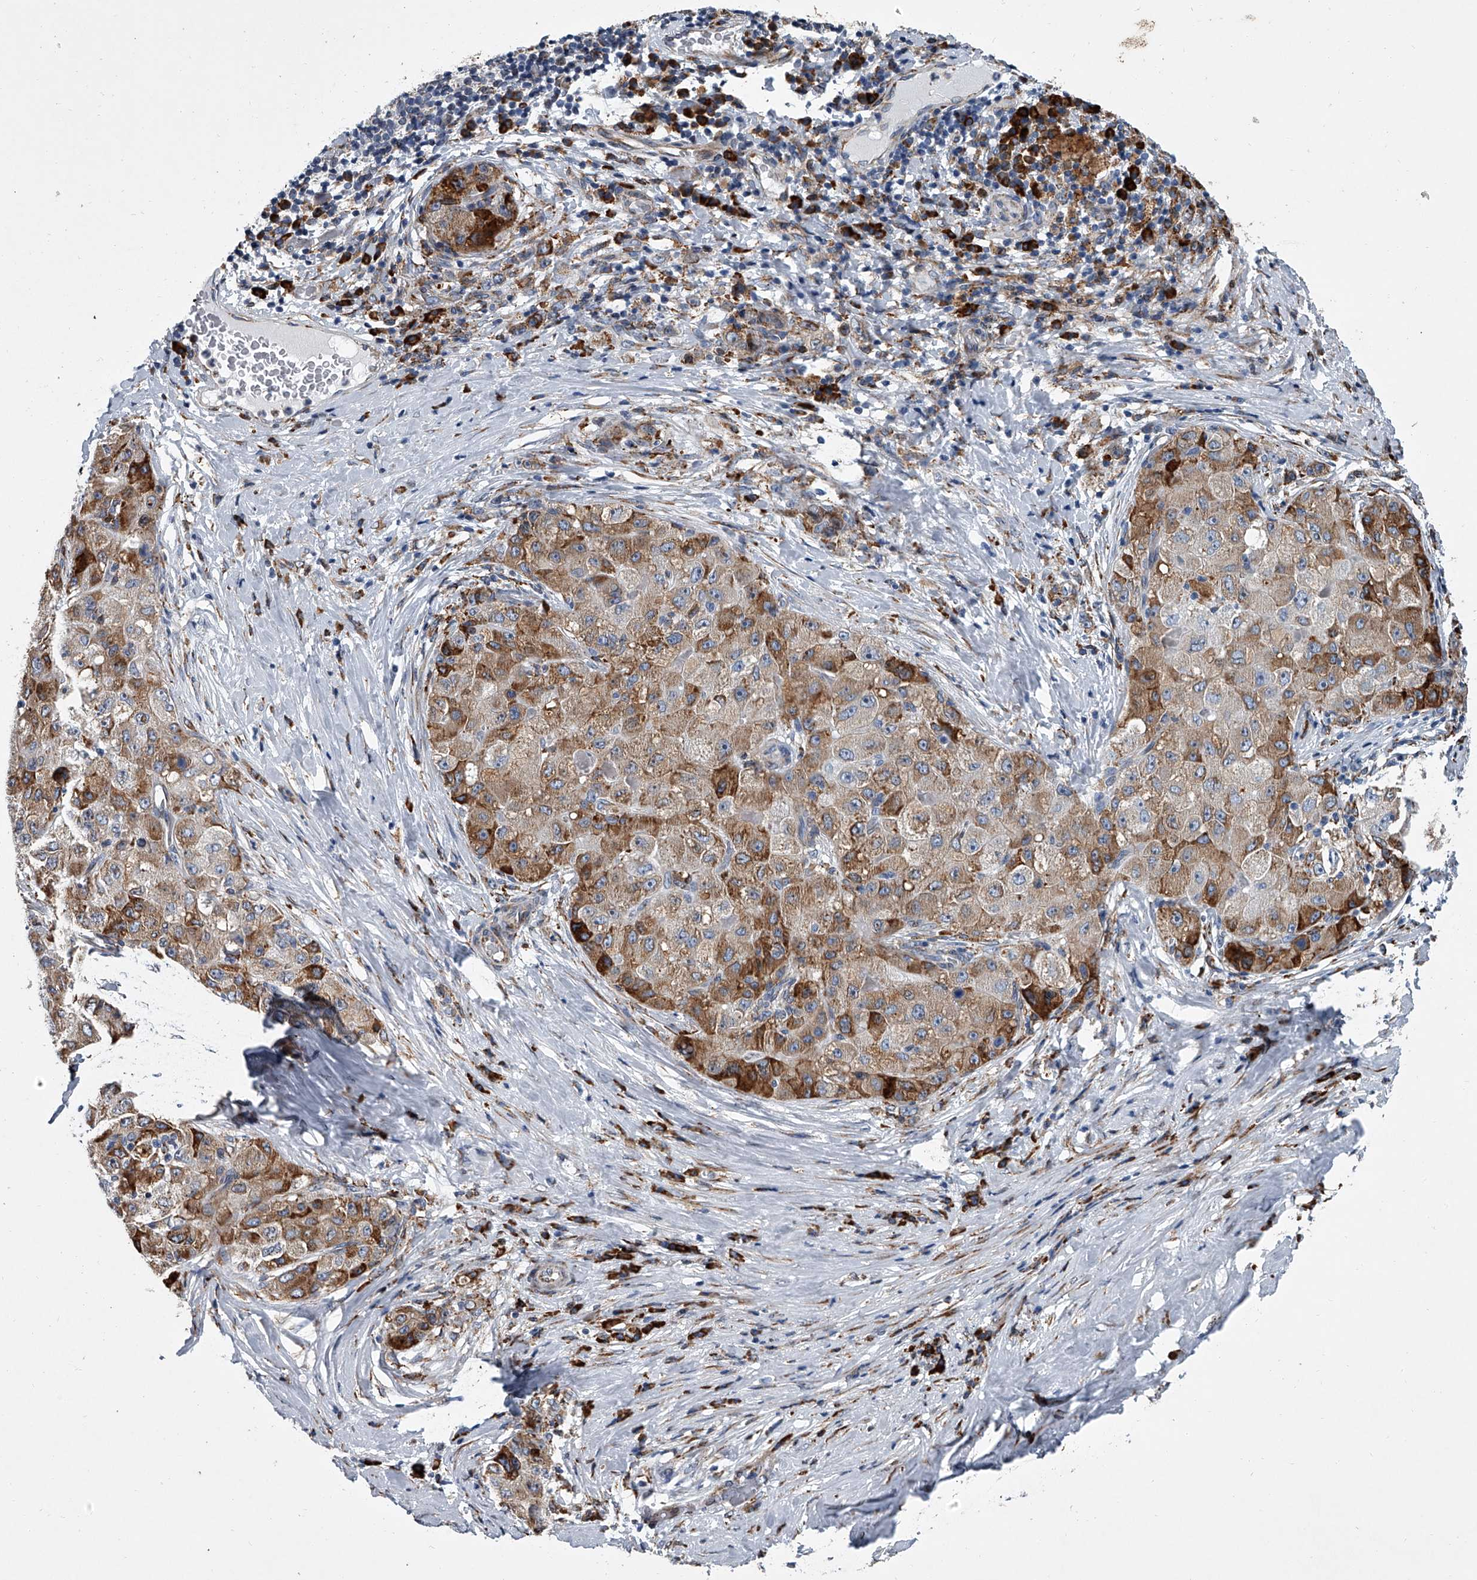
{"staining": {"intensity": "moderate", "quantity": ">75%", "location": "cytoplasmic/membranous"}, "tissue": "liver cancer", "cell_type": "Tumor cells", "image_type": "cancer", "snomed": [{"axis": "morphology", "description": "Carcinoma, Hepatocellular, NOS"}, {"axis": "topography", "description": "Liver"}], "caption": "Immunohistochemical staining of human hepatocellular carcinoma (liver) displays medium levels of moderate cytoplasmic/membranous staining in approximately >75% of tumor cells.", "gene": "TMEM63C", "patient": {"sex": "male", "age": 80}}